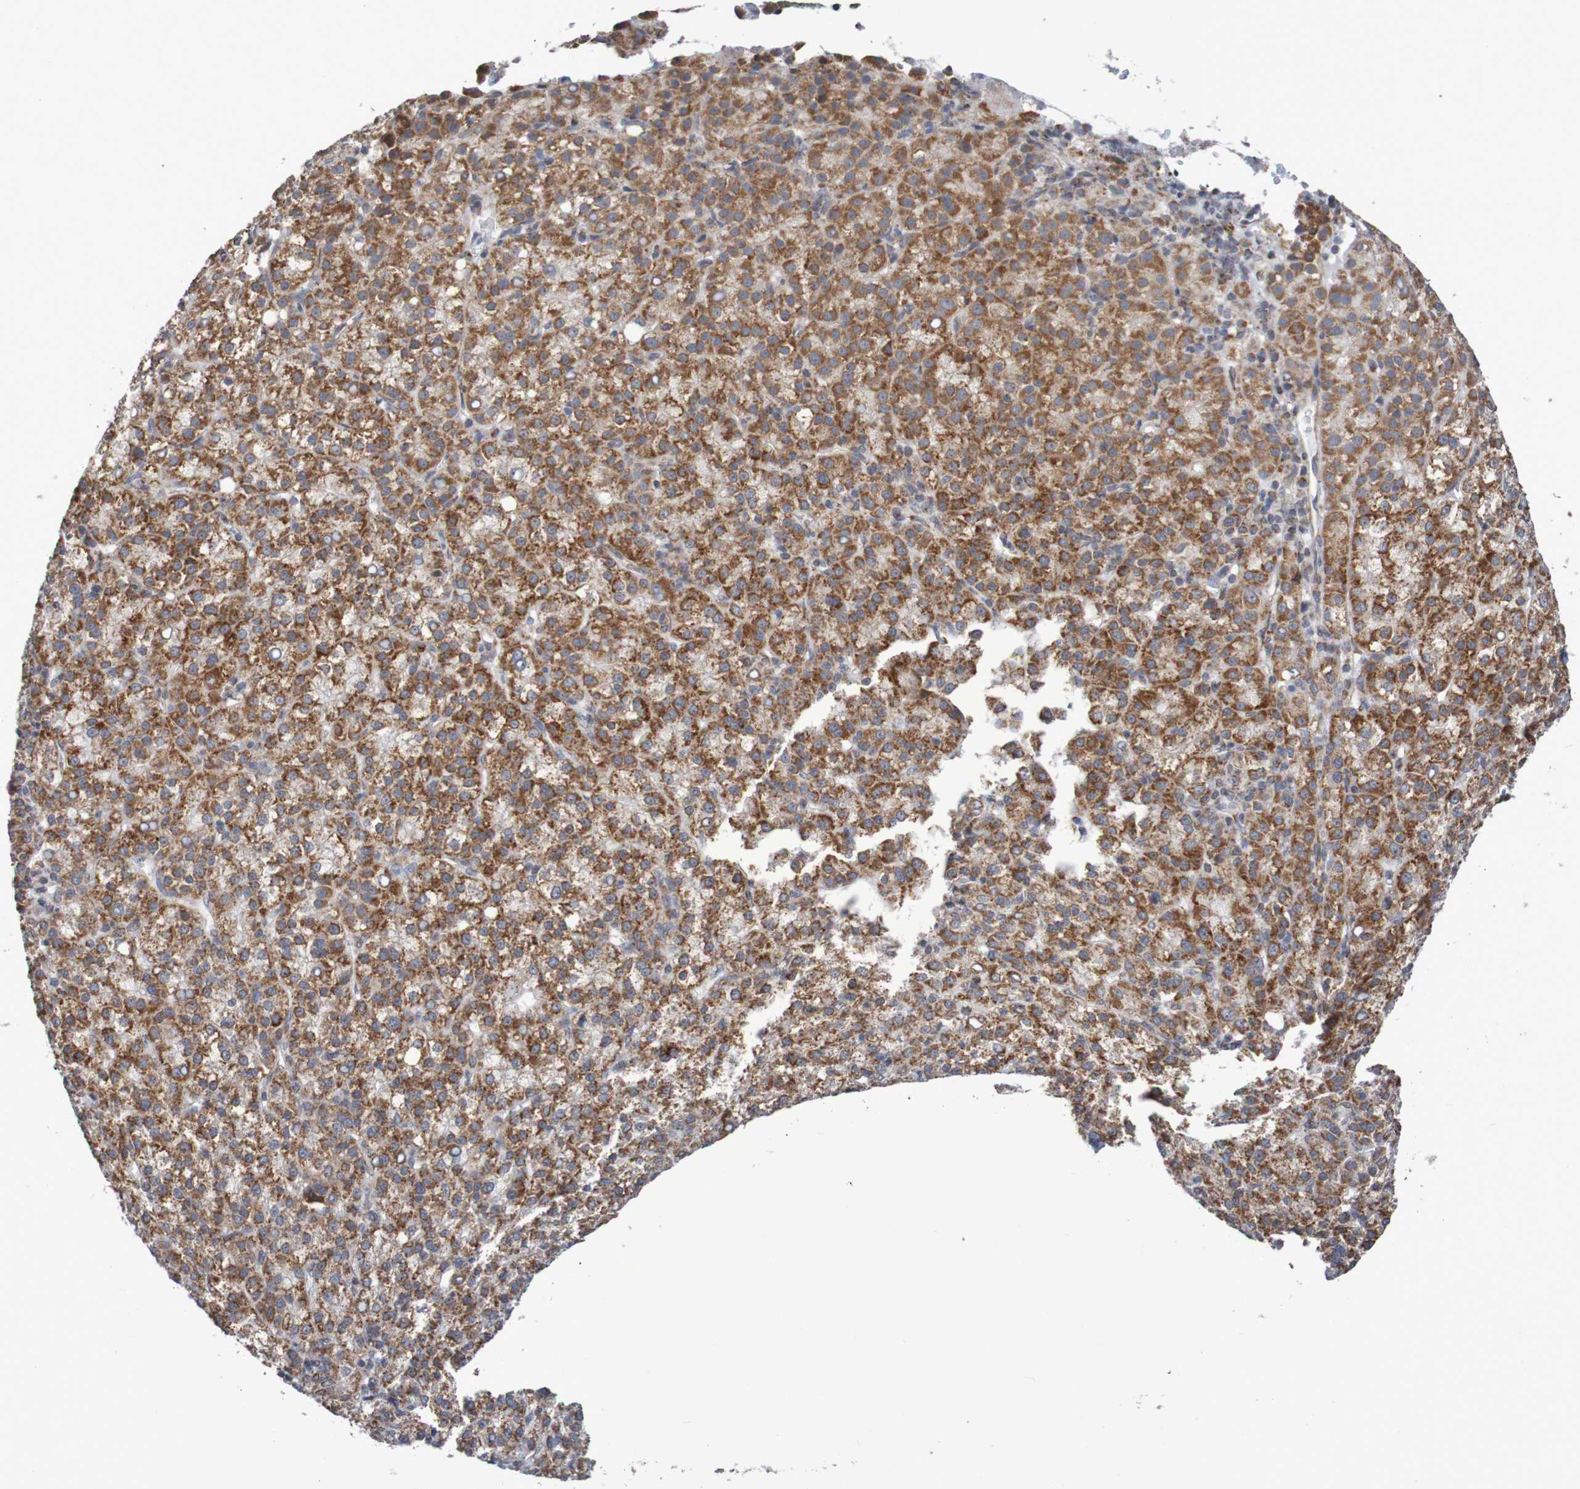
{"staining": {"intensity": "strong", "quantity": ">75%", "location": "cytoplasmic/membranous"}, "tissue": "liver cancer", "cell_type": "Tumor cells", "image_type": "cancer", "snomed": [{"axis": "morphology", "description": "Carcinoma, Hepatocellular, NOS"}, {"axis": "topography", "description": "Liver"}], "caption": "A photomicrograph showing strong cytoplasmic/membranous positivity in about >75% of tumor cells in hepatocellular carcinoma (liver), as visualized by brown immunohistochemical staining.", "gene": "DVL1", "patient": {"sex": "female", "age": 58}}